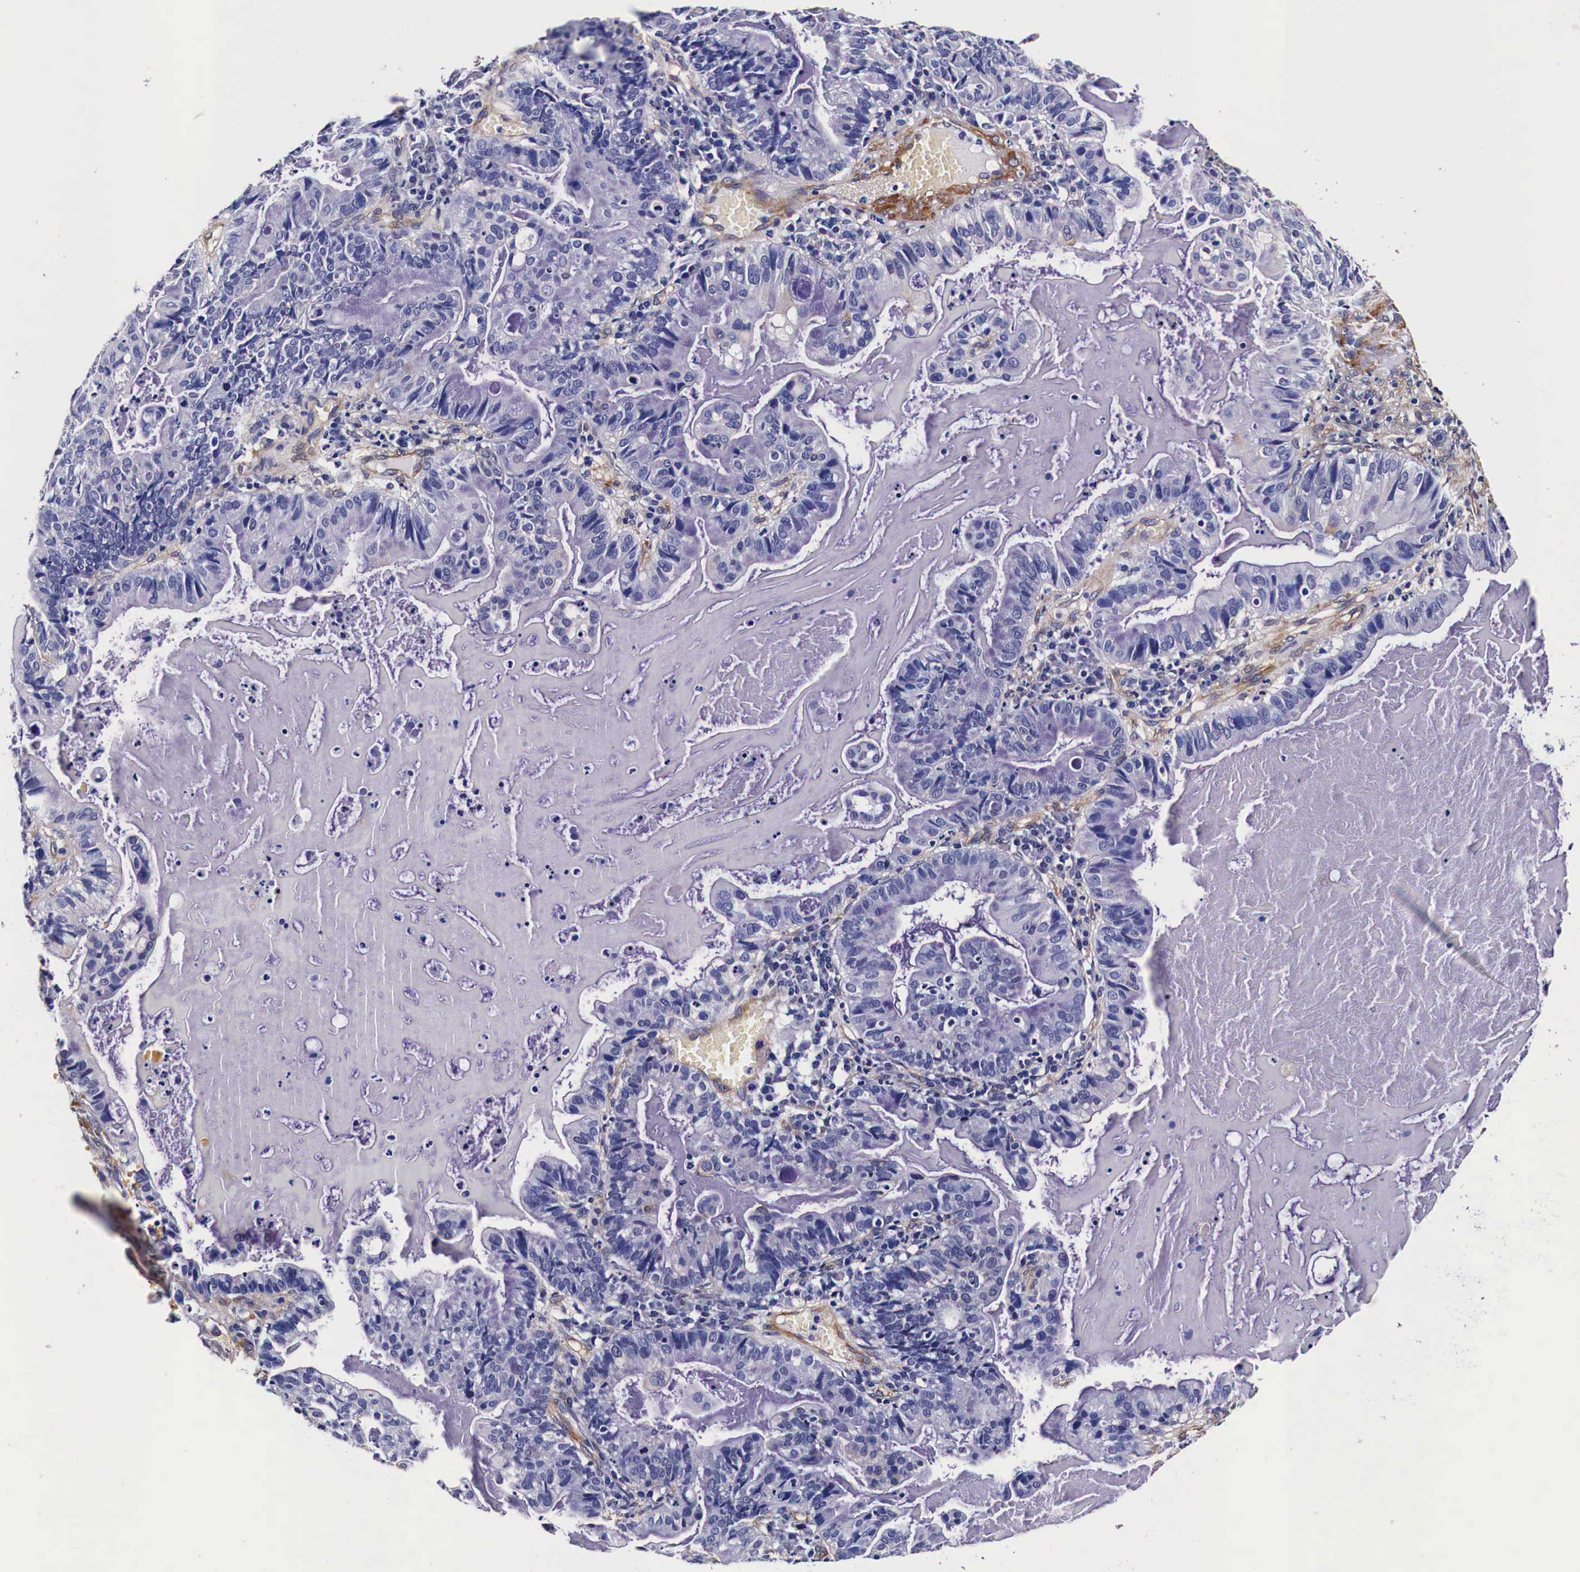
{"staining": {"intensity": "negative", "quantity": "none", "location": "none"}, "tissue": "cervical cancer", "cell_type": "Tumor cells", "image_type": "cancer", "snomed": [{"axis": "morphology", "description": "Adenocarcinoma, NOS"}, {"axis": "topography", "description": "Cervix"}], "caption": "An IHC histopathology image of cervical adenocarcinoma is shown. There is no staining in tumor cells of cervical adenocarcinoma.", "gene": "HSPB1", "patient": {"sex": "female", "age": 41}}